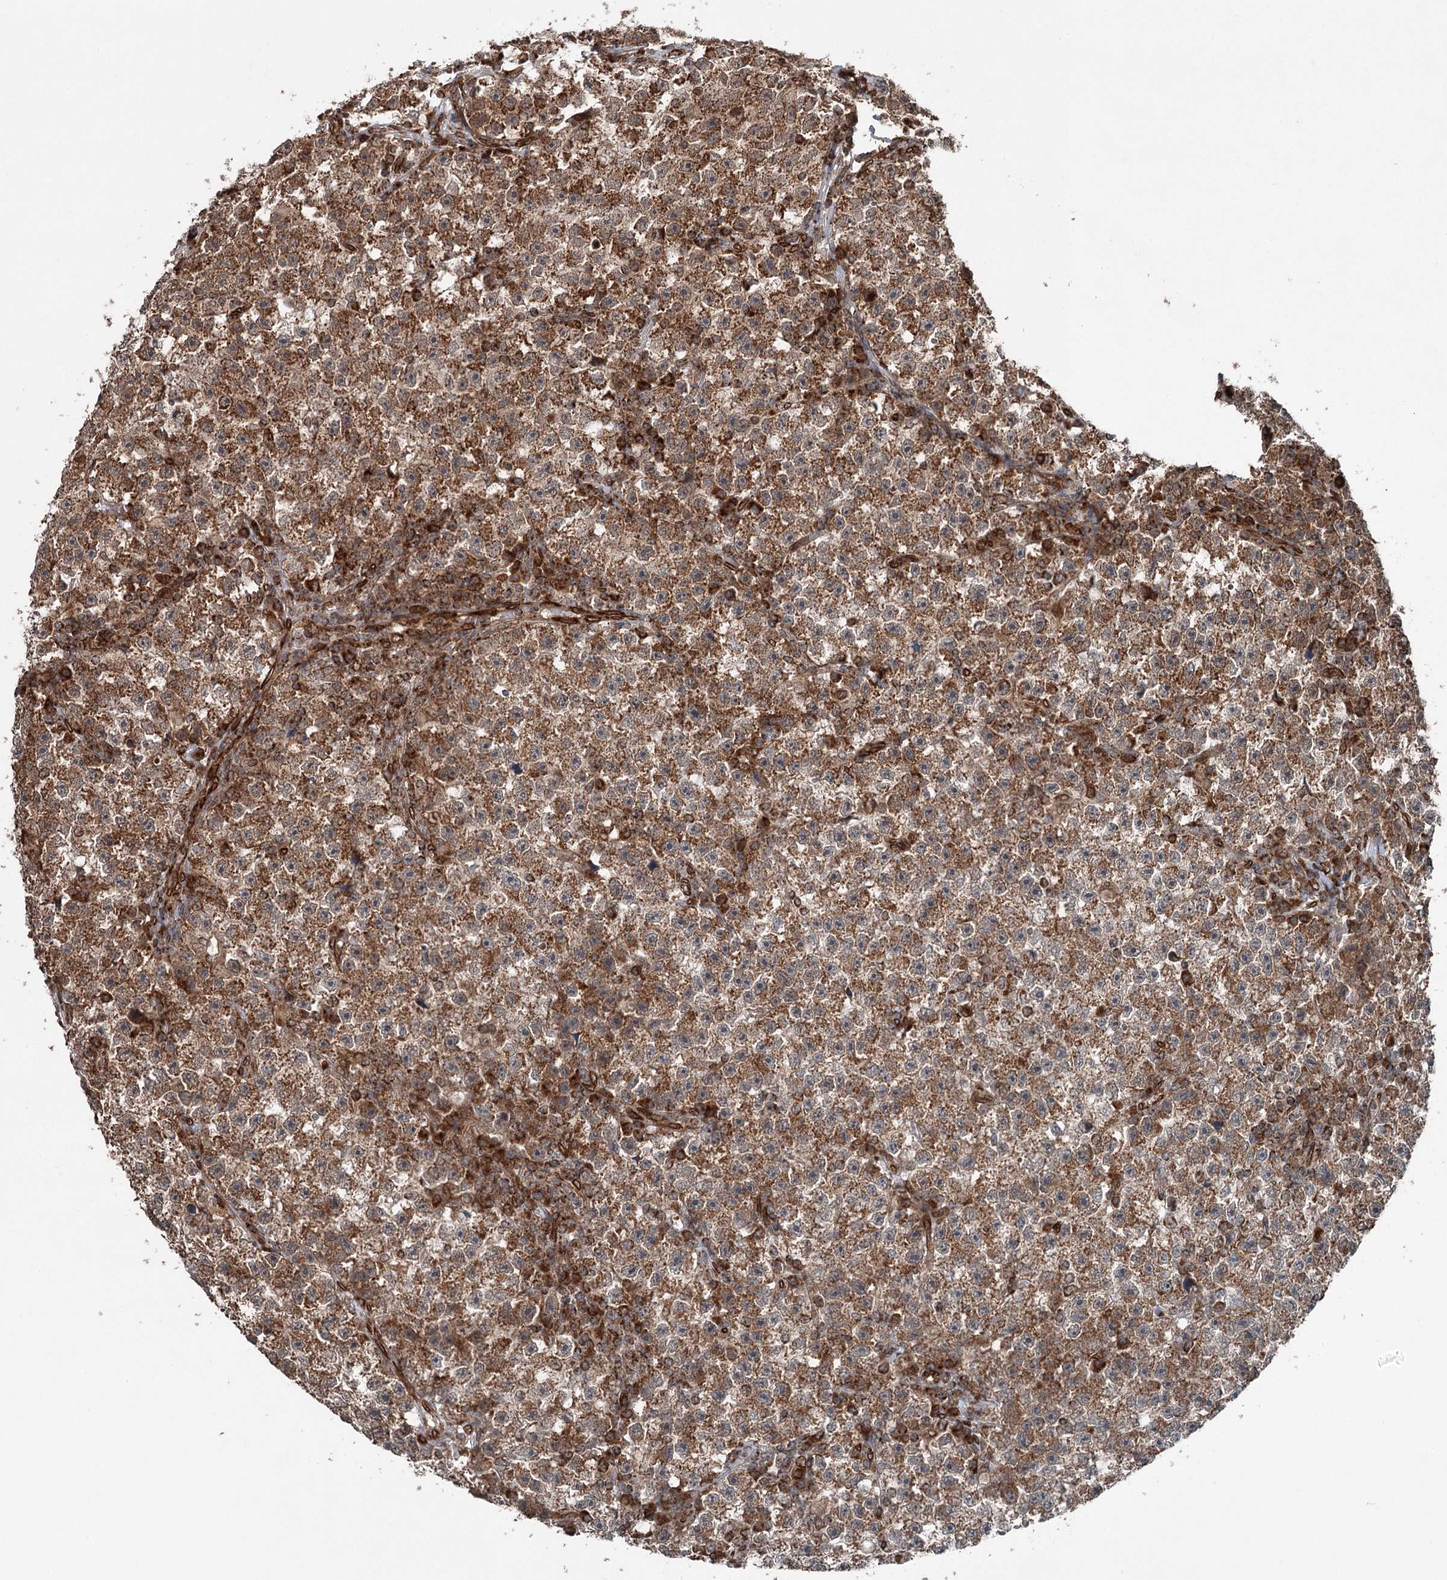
{"staining": {"intensity": "moderate", "quantity": ">75%", "location": "cytoplasmic/membranous"}, "tissue": "testis cancer", "cell_type": "Tumor cells", "image_type": "cancer", "snomed": [{"axis": "morphology", "description": "Seminoma, NOS"}, {"axis": "topography", "description": "Testis"}], "caption": "Testis cancer was stained to show a protein in brown. There is medium levels of moderate cytoplasmic/membranous expression in about >75% of tumor cells. (DAB IHC with brightfield microscopy, high magnification).", "gene": "BCKDHA", "patient": {"sex": "male", "age": 22}}